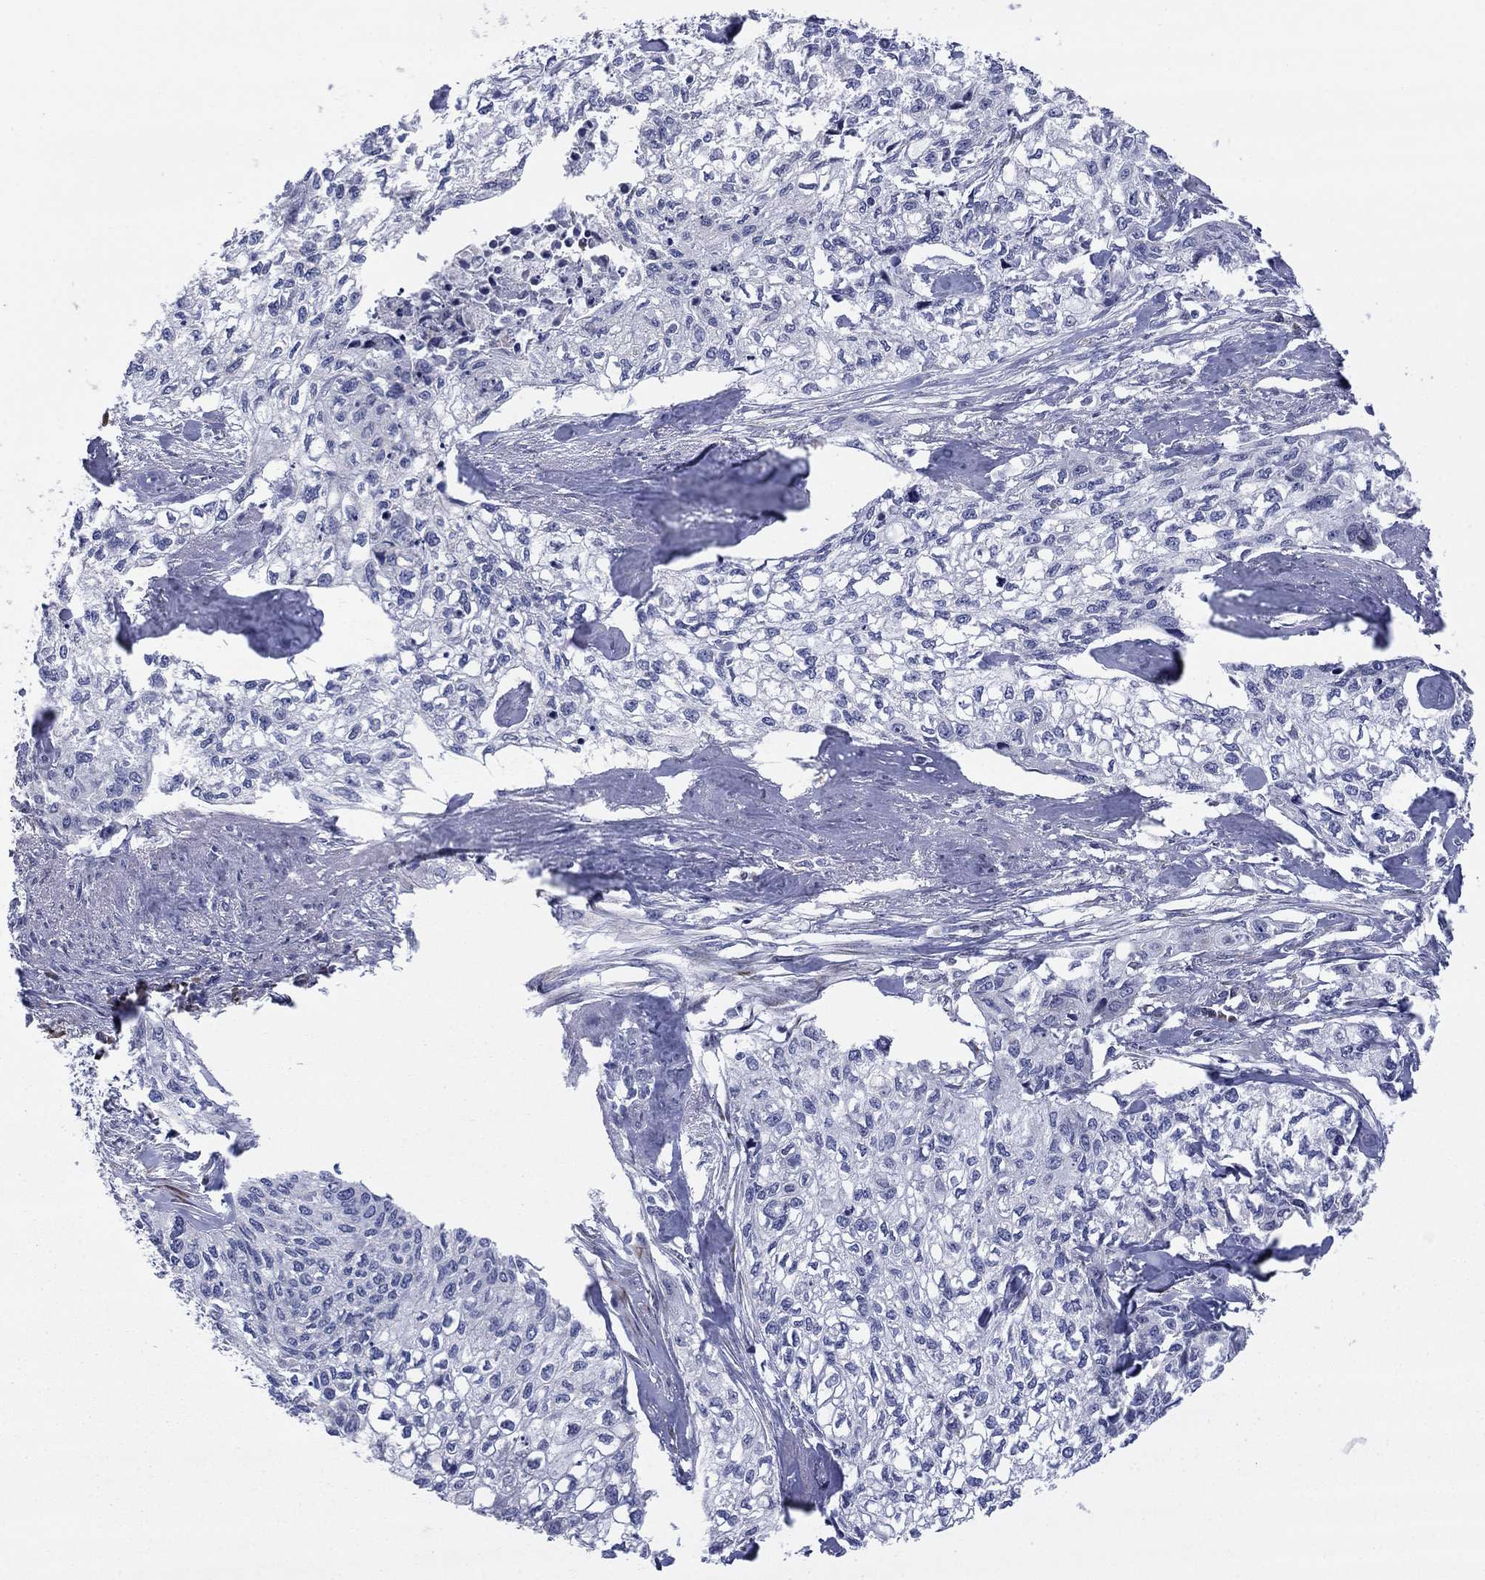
{"staining": {"intensity": "negative", "quantity": "none", "location": "none"}, "tissue": "cervical cancer", "cell_type": "Tumor cells", "image_type": "cancer", "snomed": [{"axis": "morphology", "description": "Squamous cell carcinoma, NOS"}, {"axis": "topography", "description": "Cervix"}], "caption": "Micrograph shows no protein positivity in tumor cells of cervical cancer (squamous cell carcinoma) tissue.", "gene": "TTC21B", "patient": {"sex": "female", "age": 58}}